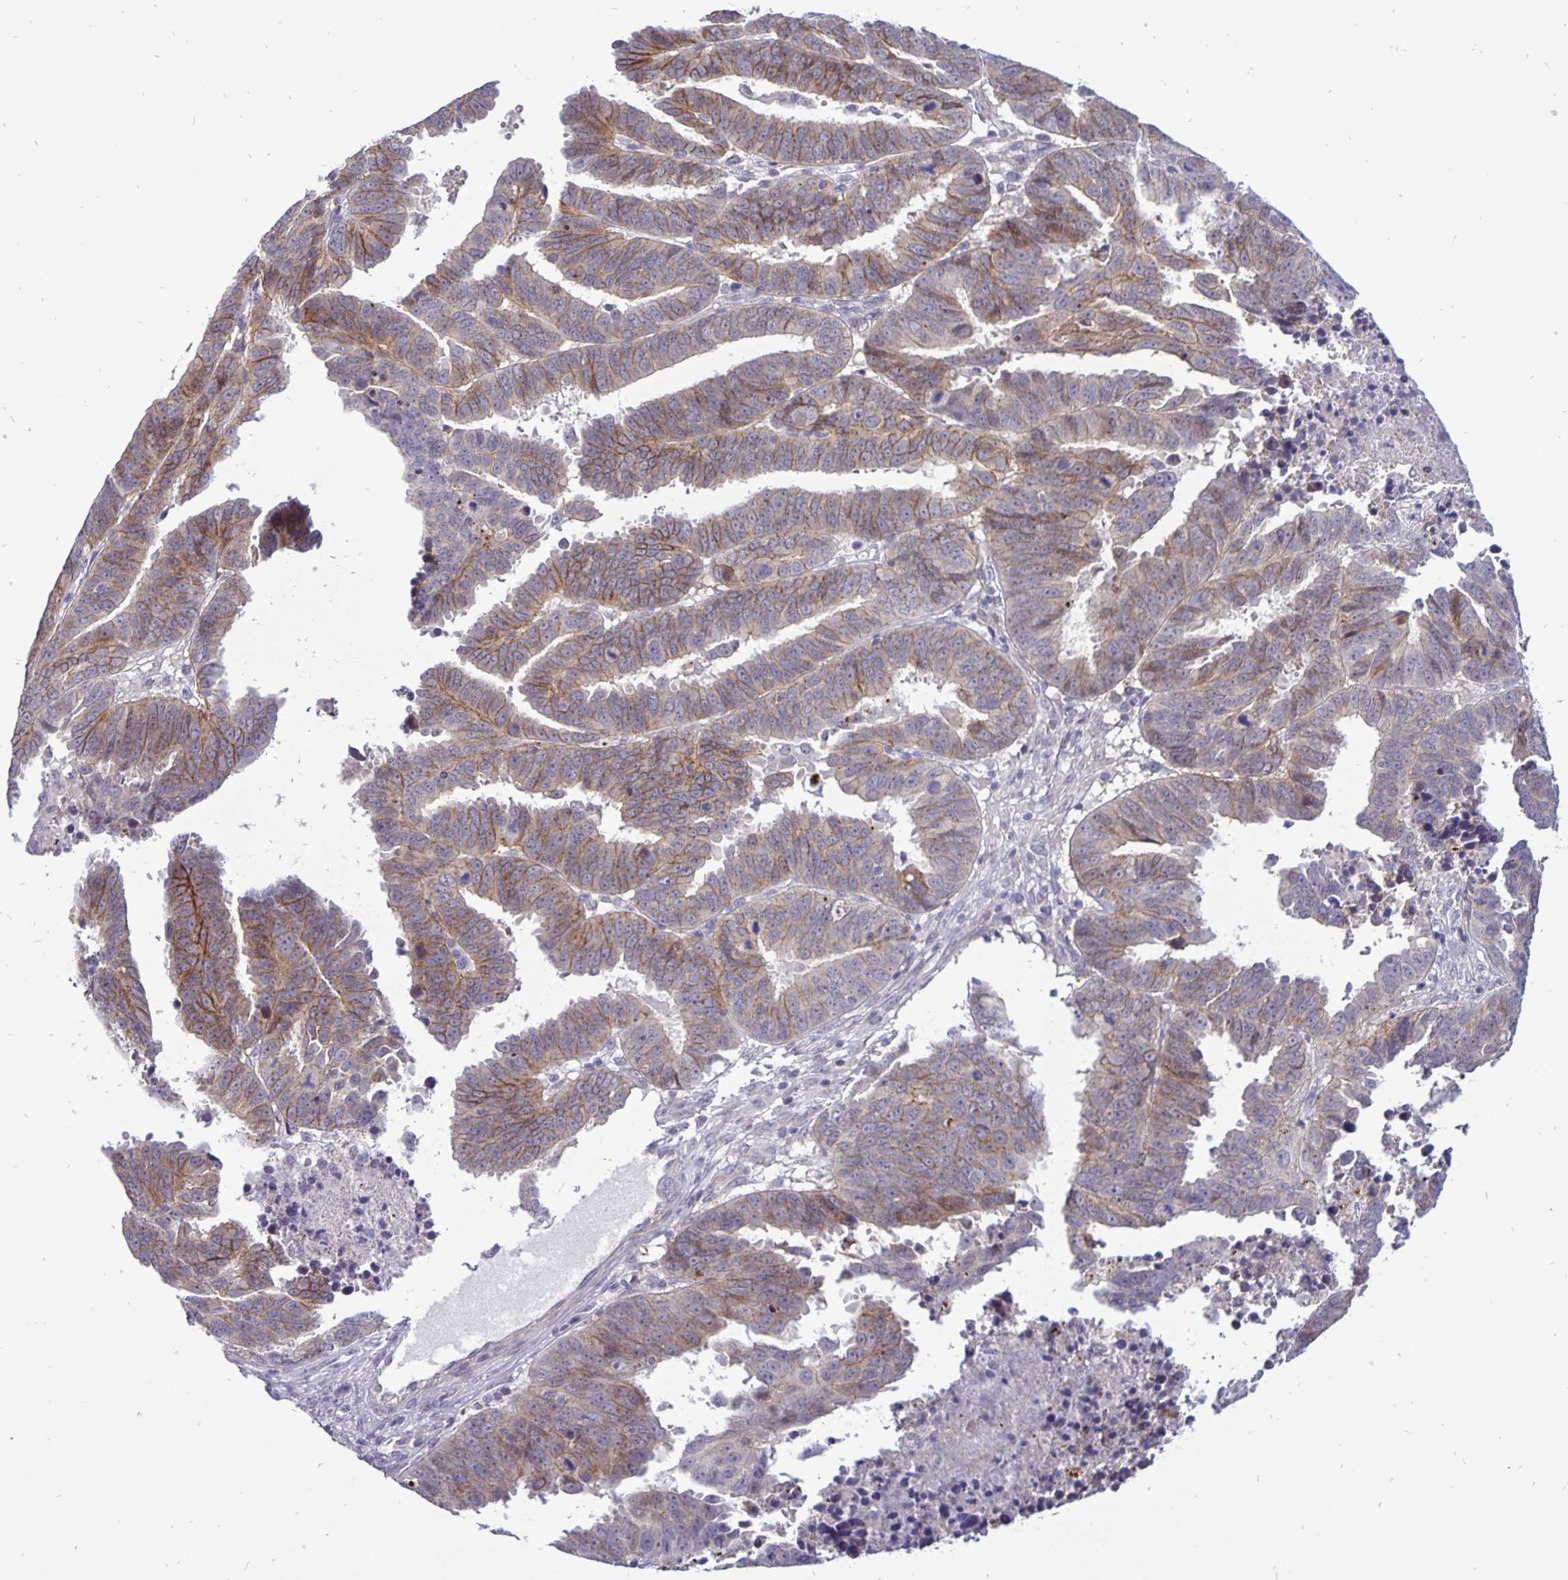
{"staining": {"intensity": "weak", "quantity": "25%-75%", "location": "cytoplasmic/membranous"}, "tissue": "ovarian cancer", "cell_type": "Tumor cells", "image_type": "cancer", "snomed": [{"axis": "morphology", "description": "Carcinoma, endometroid"}, {"axis": "morphology", "description": "Cystadenocarcinoma, serous, NOS"}, {"axis": "topography", "description": "Ovary"}], "caption": "Serous cystadenocarcinoma (ovarian) stained with immunohistochemistry displays weak cytoplasmic/membranous expression in about 25%-75% of tumor cells.", "gene": "ERBB2", "patient": {"sex": "female", "age": 45}}